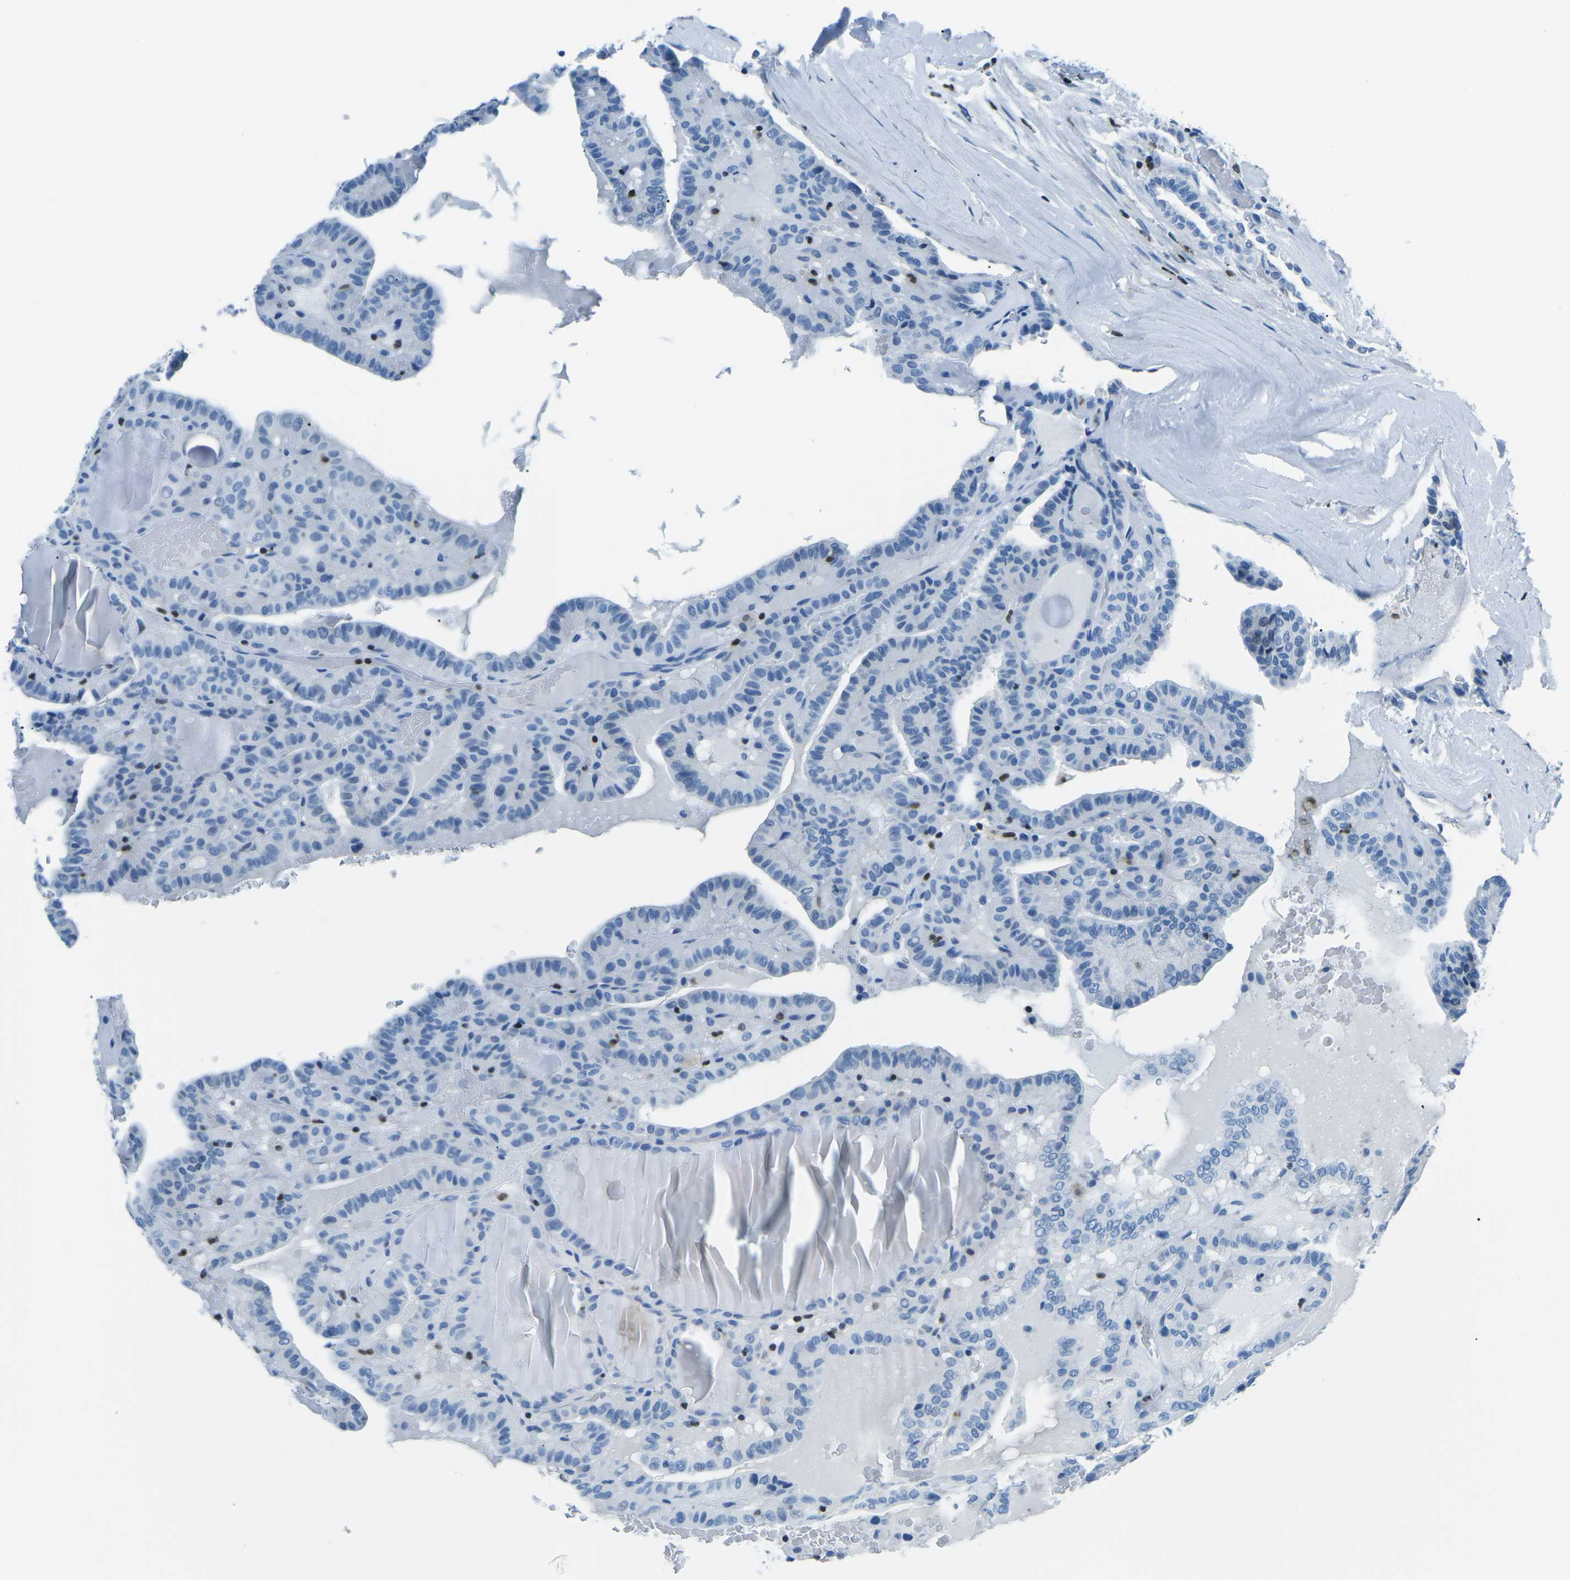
{"staining": {"intensity": "negative", "quantity": "none", "location": "none"}, "tissue": "thyroid cancer", "cell_type": "Tumor cells", "image_type": "cancer", "snomed": [{"axis": "morphology", "description": "Papillary adenocarcinoma, NOS"}, {"axis": "topography", "description": "Thyroid gland"}], "caption": "A photomicrograph of thyroid cancer stained for a protein demonstrates no brown staining in tumor cells.", "gene": "CELF2", "patient": {"sex": "male", "age": 77}}